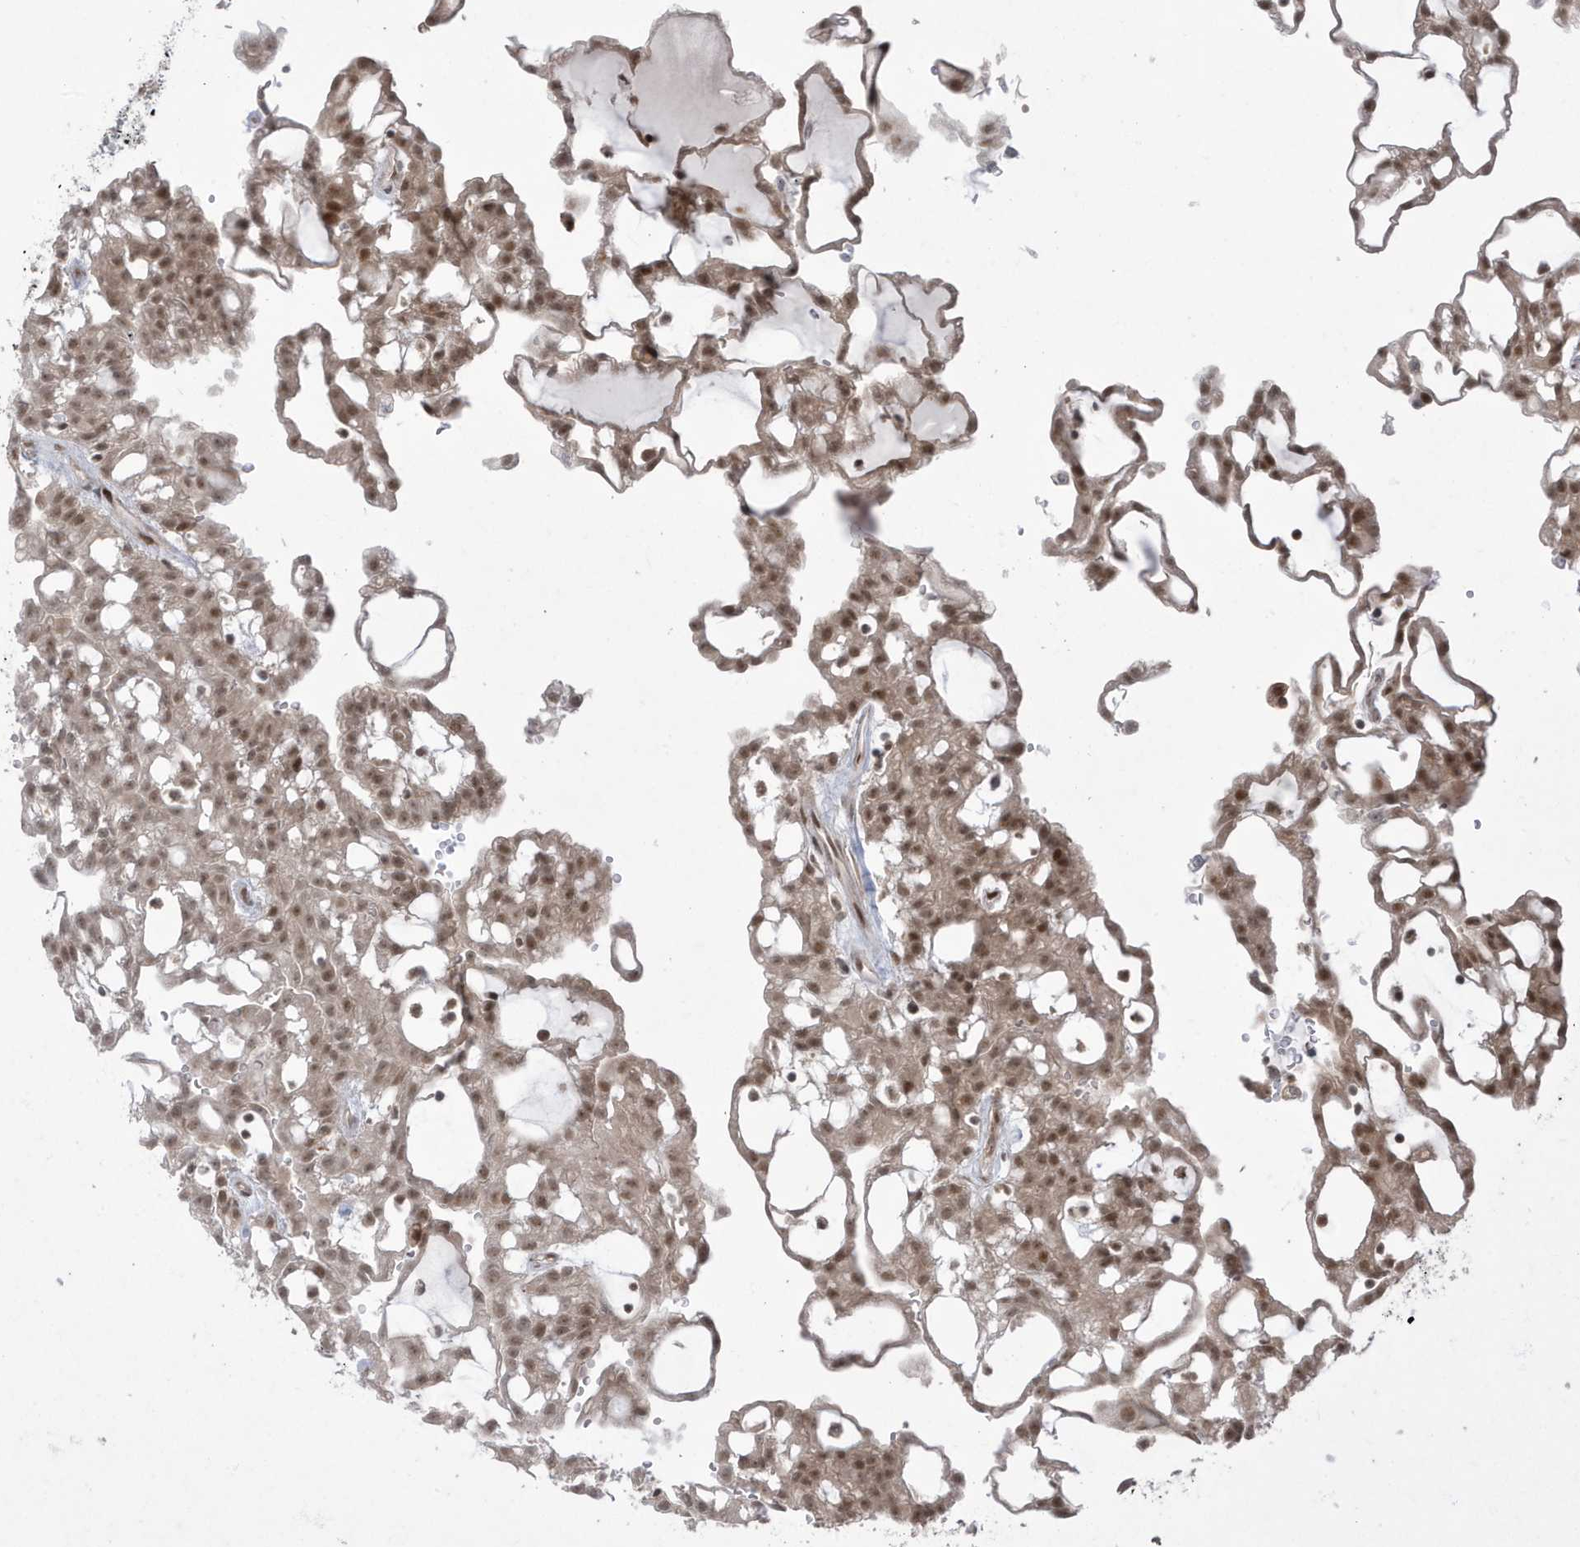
{"staining": {"intensity": "moderate", "quantity": ">75%", "location": "nuclear"}, "tissue": "renal cancer", "cell_type": "Tumor cells", "image_type": "cancer", "snomed": [{"axis": "morphology", "description": "Adenocarcinoma, NOS"}, {"axis": "topography", "description": "Kidney"}], "caption": "Brown immunohistochemical staining in human adenocarcinoma (renal) shows moderate nuclear expression in approximately >75% of tumor cells.", "gene": "C1orf52", "patient": {"sex": "male", "age": 63}}